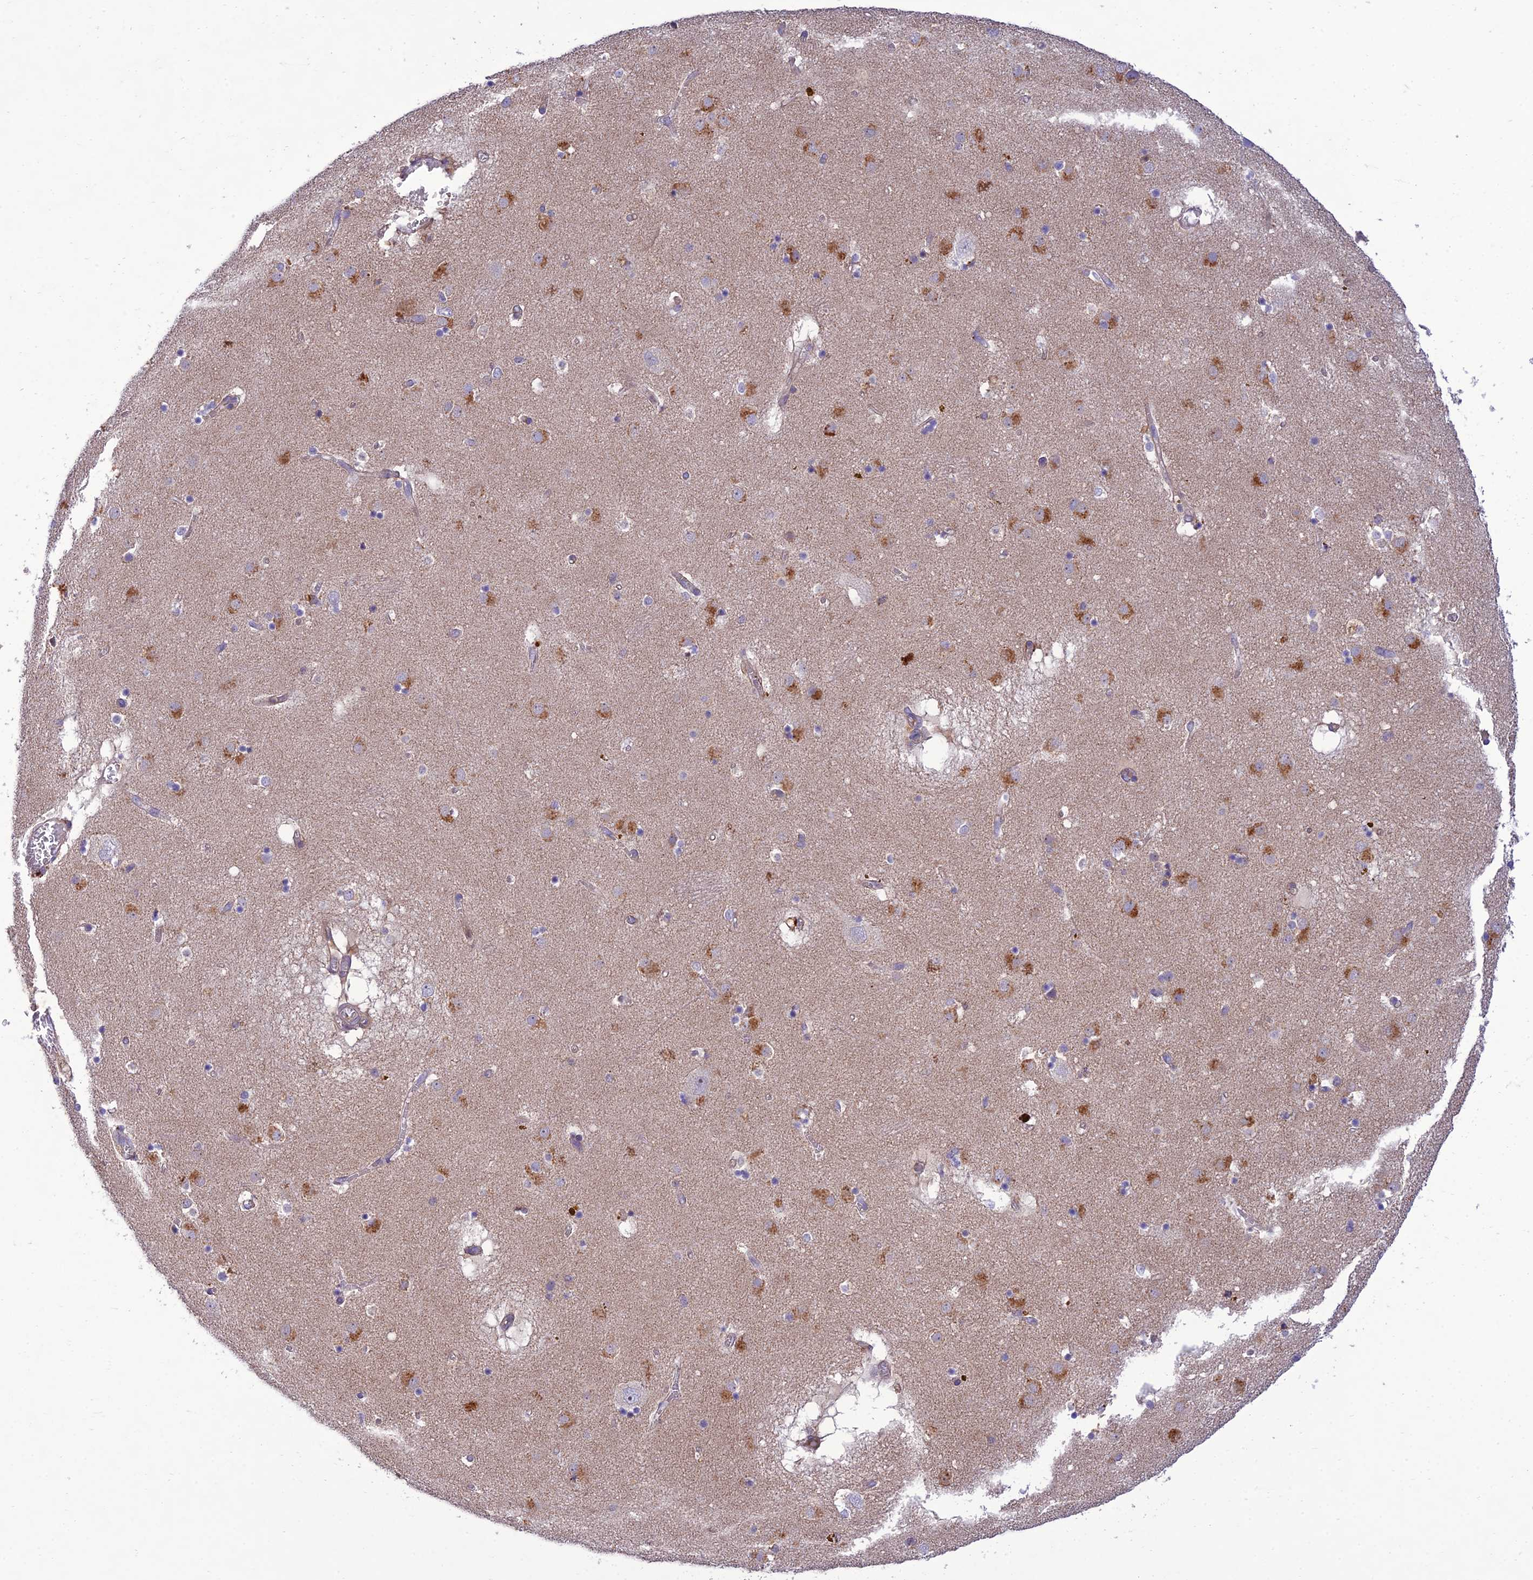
{"staining": {"intensity": "negative", "quantity": "none", "location": "none"}, "tissue": "caudate", "cell_type": "Glial cells", "image_type": "normal", "snomed": [{"axis": "morphology", "description": "Normal tissue, NOS"}, {"axis": "topography", "description": "Lateral ventricle wall"}], "caption": "A high-resolution histopathology image shows IHC staining of unremarkable caudate, which displays no significant positivity in glial cells.", "gene": "IRAK3", "patient": {"sex": "male", "age": 70}}